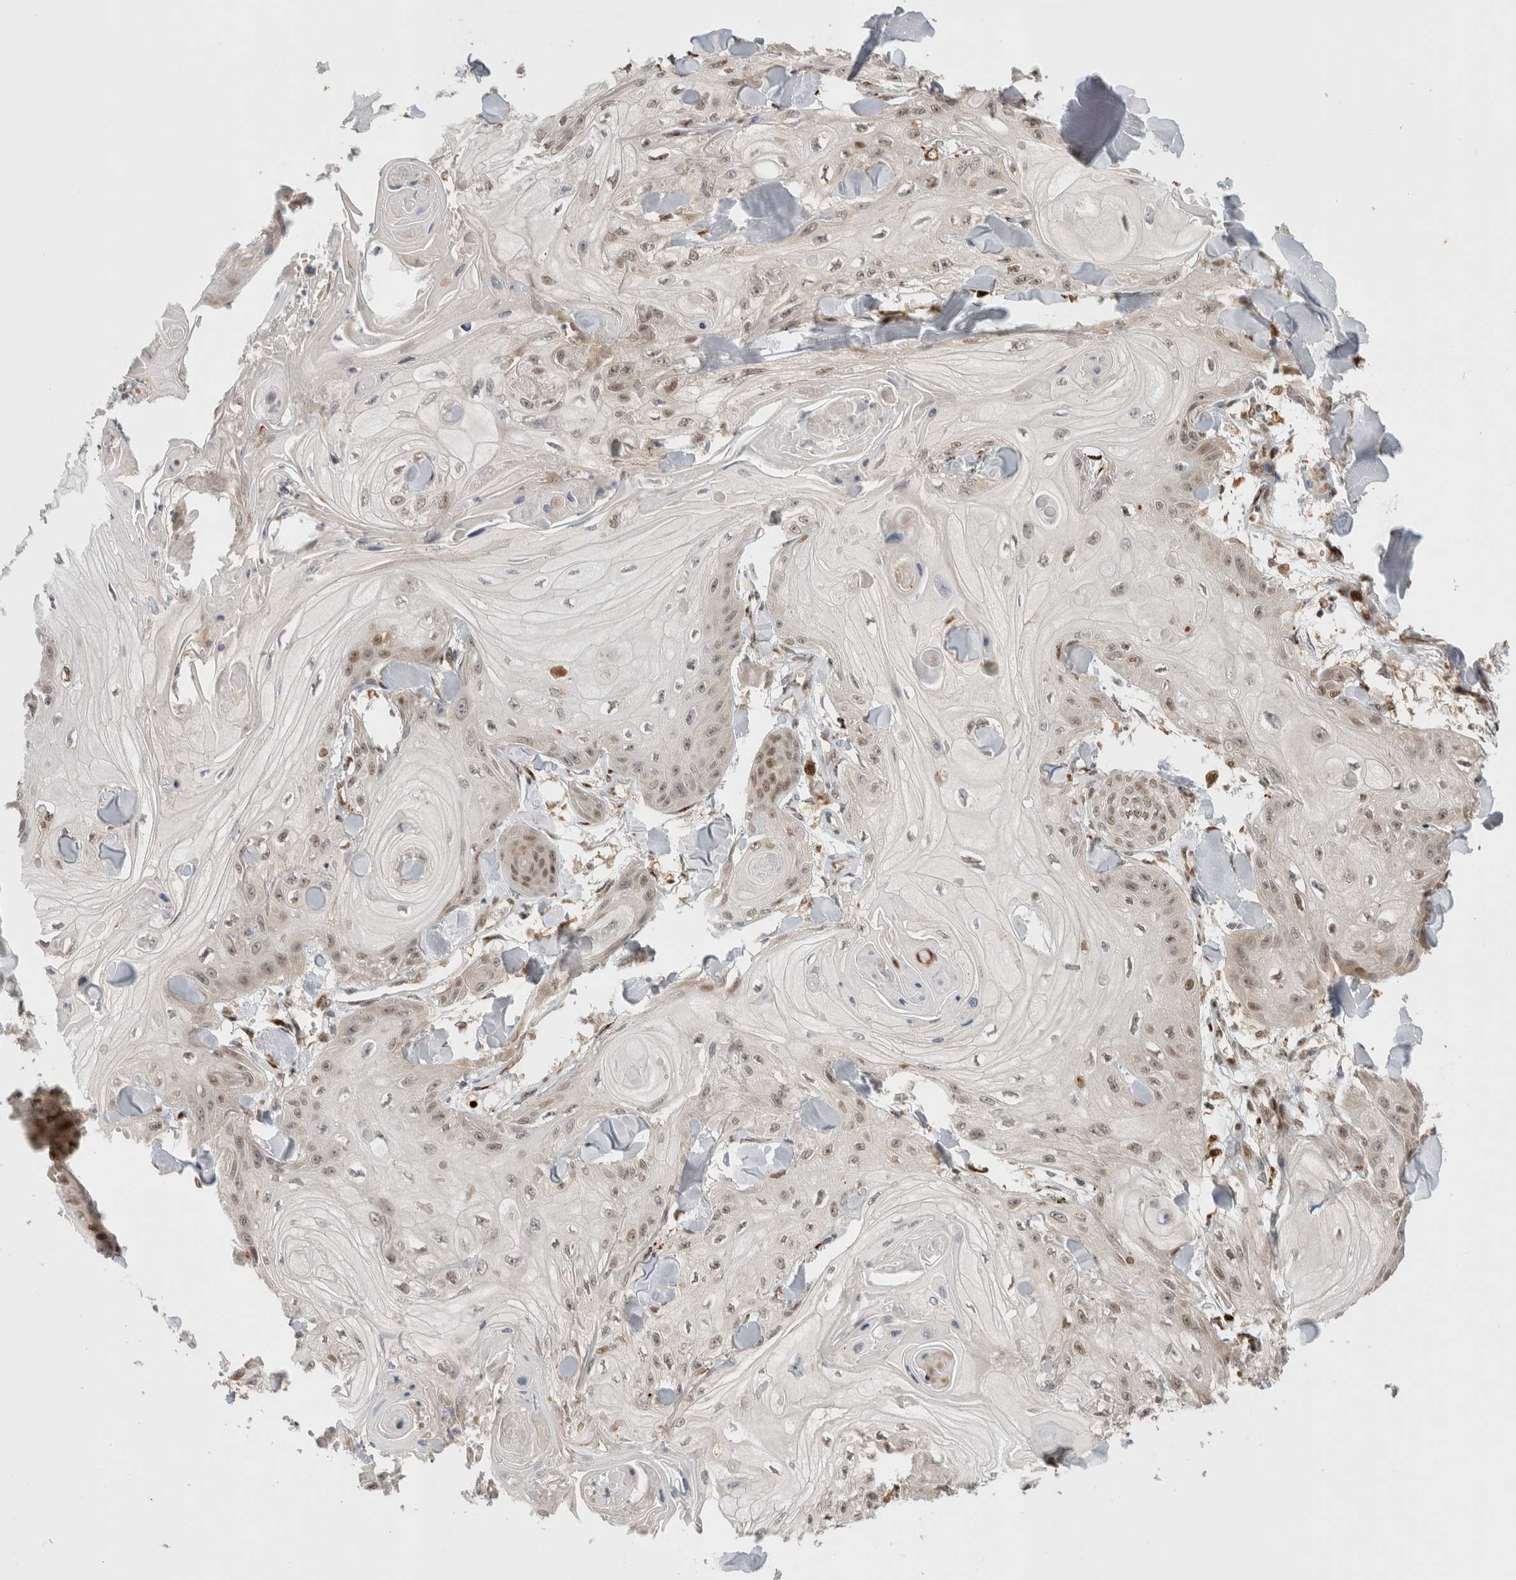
{"staining": {"intensity": "weak", "quantity": ">75%", "location": "nuclear"}, "tissue": "skin cancer", "cell_type": "Tumor cells", "image_type": "cancer", "snomed": [{"axis": "morphology", "description": "Squamous cell carcinoma, NOS"}, {"axis": "topography", "description": "Skin"}], "caption": "A low amount of weak nuclear expression is seen in about >75% of tumor cells in skin cancer (squamous cell carcinoma) tissue.", "gene": "OTUD6B", "patient": {"sex": "male", "age": 74}}